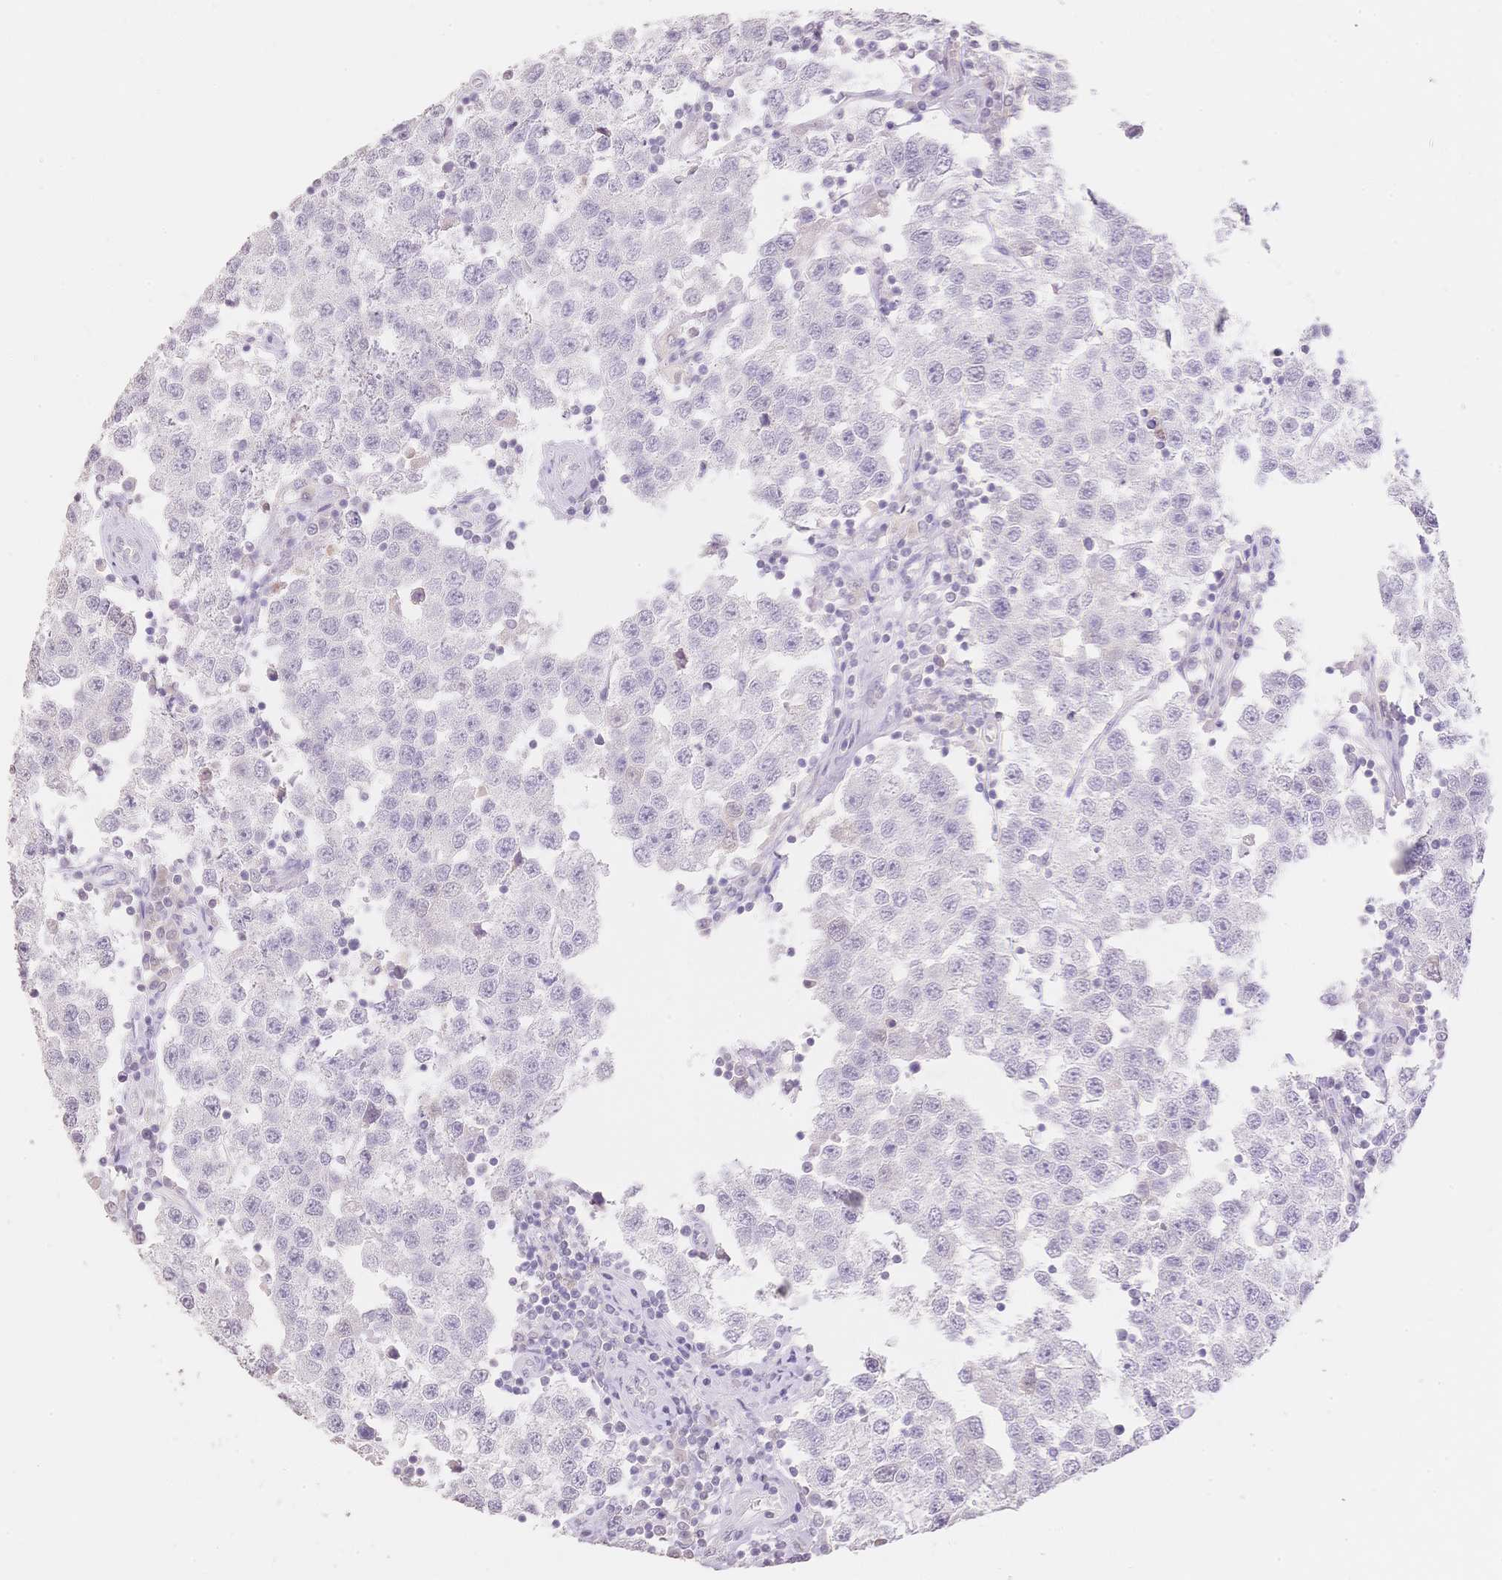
{"staining": {"intensity": "negative", "quantity": "none", "location": "none"}, "tissue": "testis cancer", "cell_type": "Tumor cells", "image_type": "cancer", "snomed": [{"axis": "morphology", "description": "Seminoma, NOS"}, {"axis": "topography", "description": "Testis"}], "caption": "Immunohistochemical staining of human seminoma (testis) displays no significant positivity in tumor cells. (Stains: DAB (3,3'-diaminobenzidine) IHC with hematoxylin counter stain, Microscopy: brightfield microscopy at high magnification).", "gene": "HCRTR2", "patient": {"sex": "male", "age": 34}}